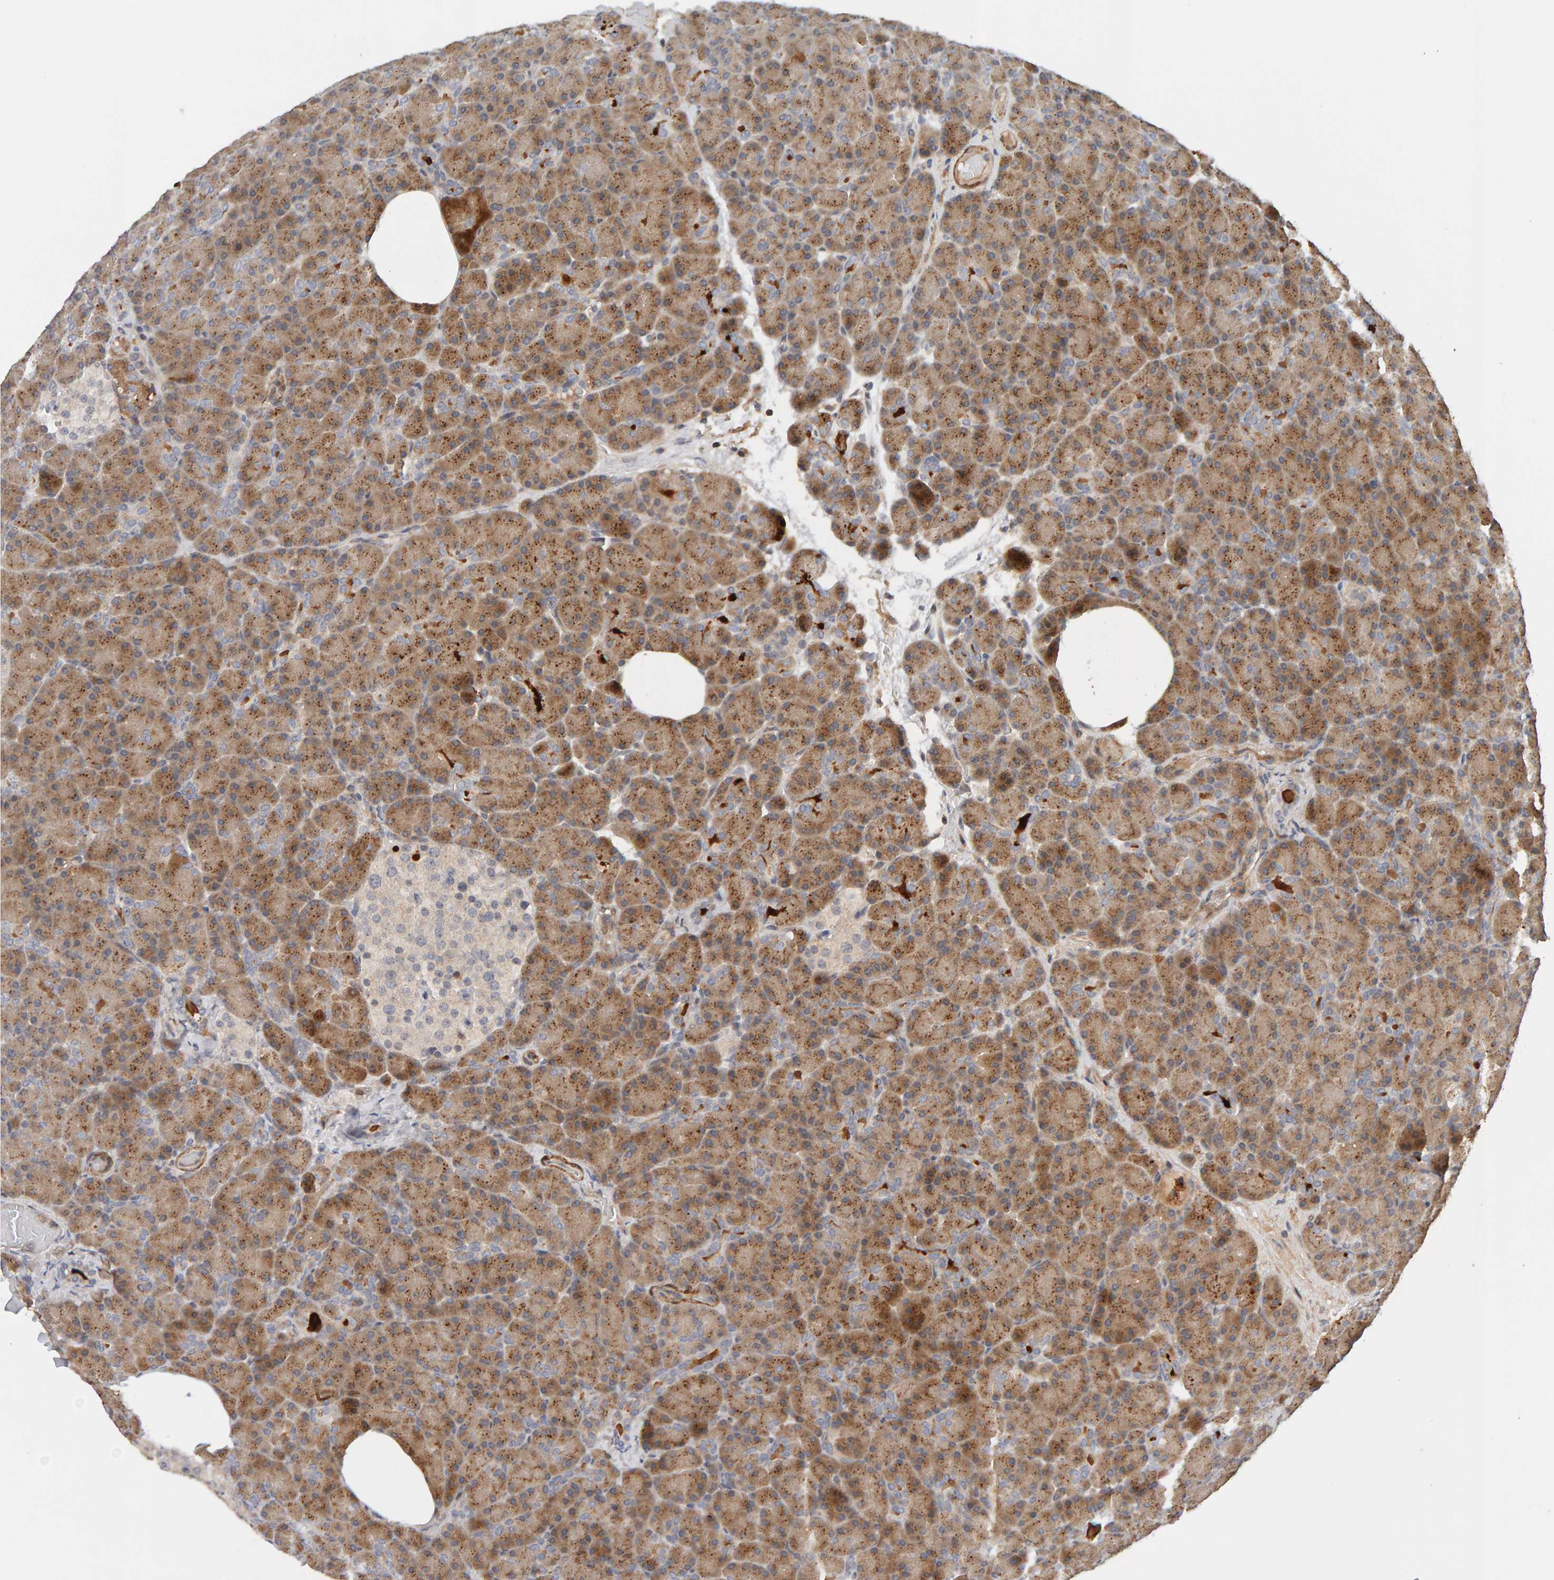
{"staining": {"intensity": "strong", "quantity": ">75%", "location": "cytoplasmic/membranous"}, "tissue": "pancreas", "cell_type": "Exocrine glandular cells", "image_type": "normal", "snomed": [{"axis": "morphology", "description": "Normal tissue, NOS"}, {"axis": "topography", "description": "Pancreas"}], "caption": "High-power microscopy captured an immunohistochemistry image of benign pancreas, revealing strong cytoplasmic/membranous staining in approximately >75% of exocrine glandular cells.", "gene": "NUDCD1", "patient": {"sex": "female", "age": 43}}